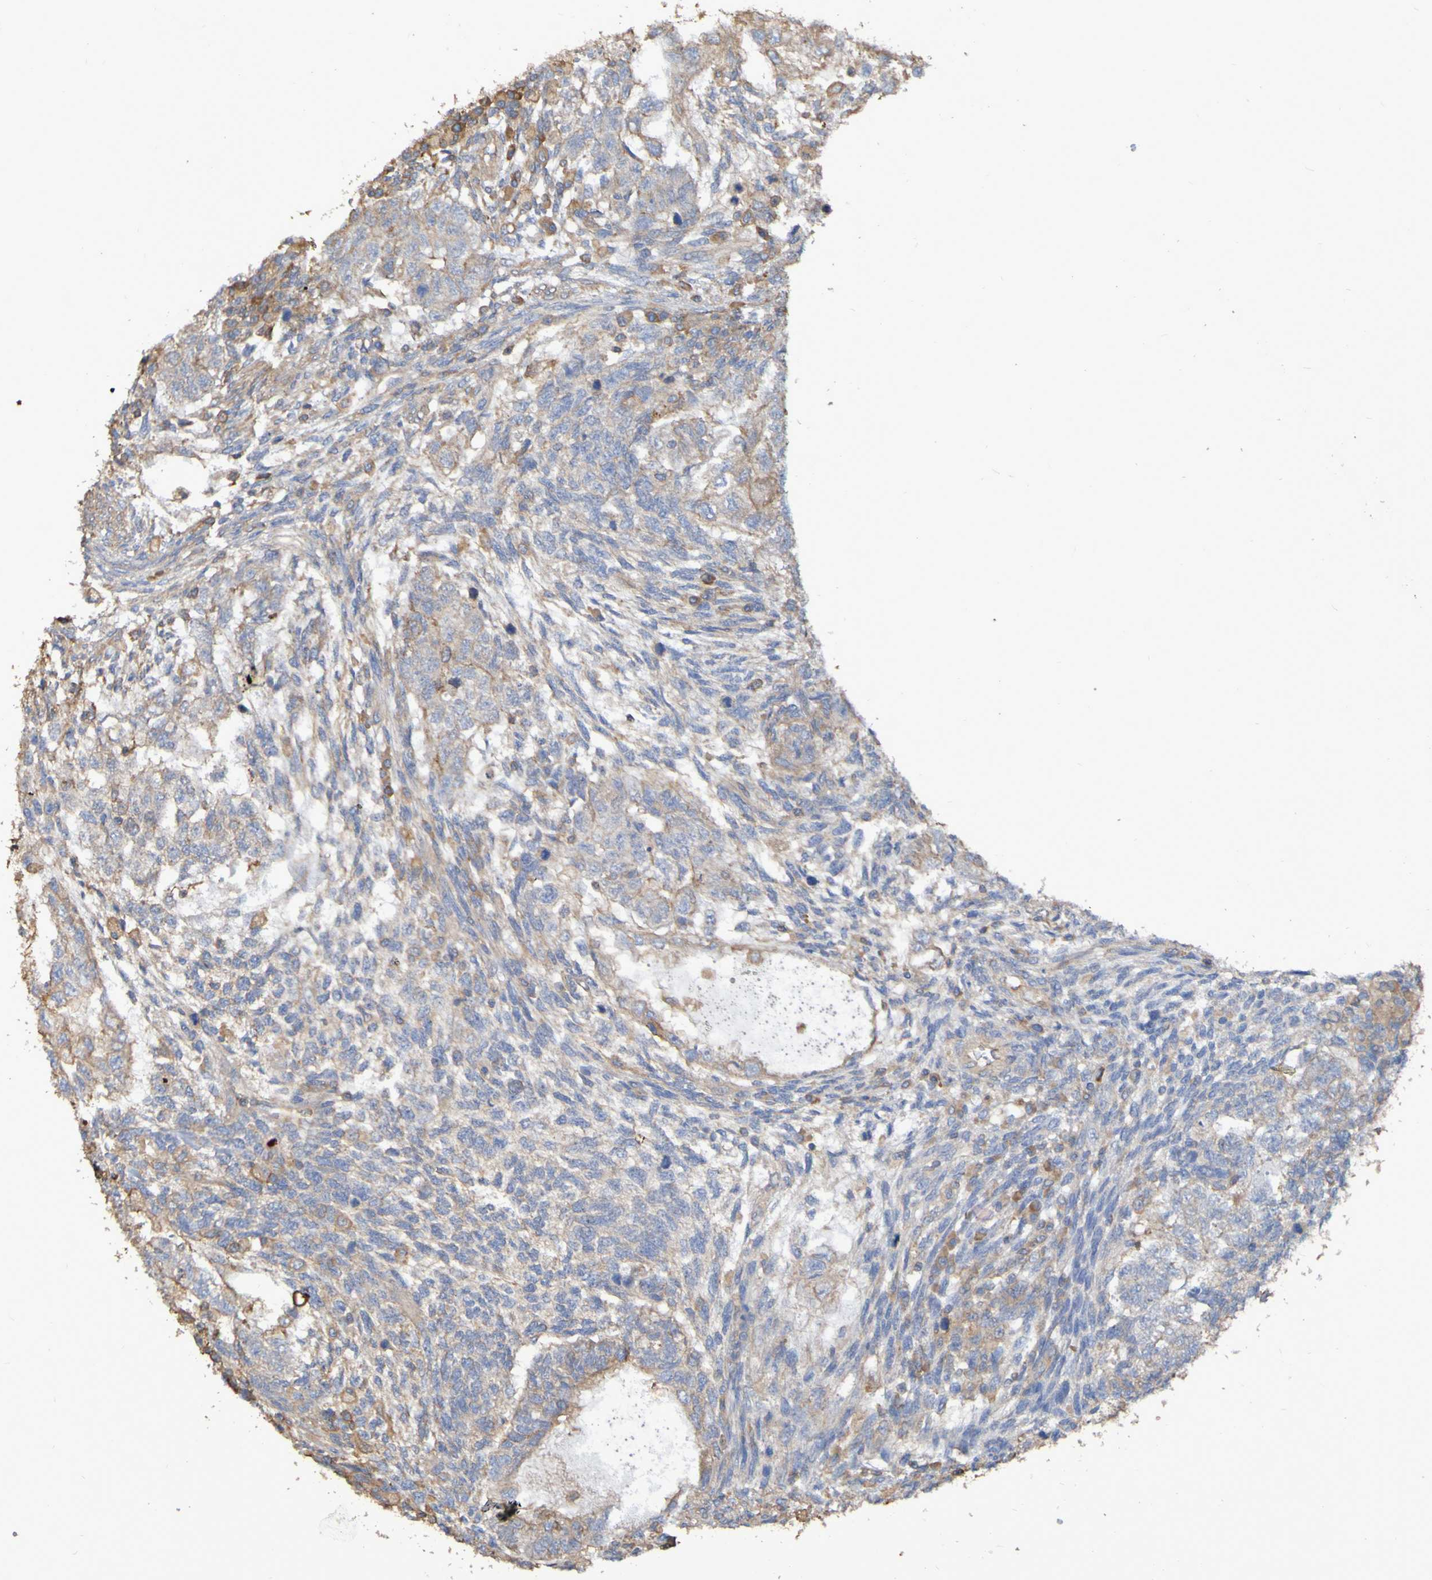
{"staining": {"intensity": "weak", "quantity": "<25%", "location": "cytoplasmic/membranous"}, "tissue": "testis cancer", "cell_type": "Tumor cells", "image_type": "cancer", "snomed": [{"axis": "morphology", "description": "Normal tissue, NOS"}, {"axis": "morphology", "description": "Carcinoma, Embryonal, NOS"}, {"axis": "topography", "description": "Testis"}], "caption": "There is no significant staining in tumor cells of embryonal carcinoma (testis). (DAB IHC visualized using brightfield microscopy, high magnification).", "gene": "SYNJ1", "patient": {"sex": "male", "age": 36}}